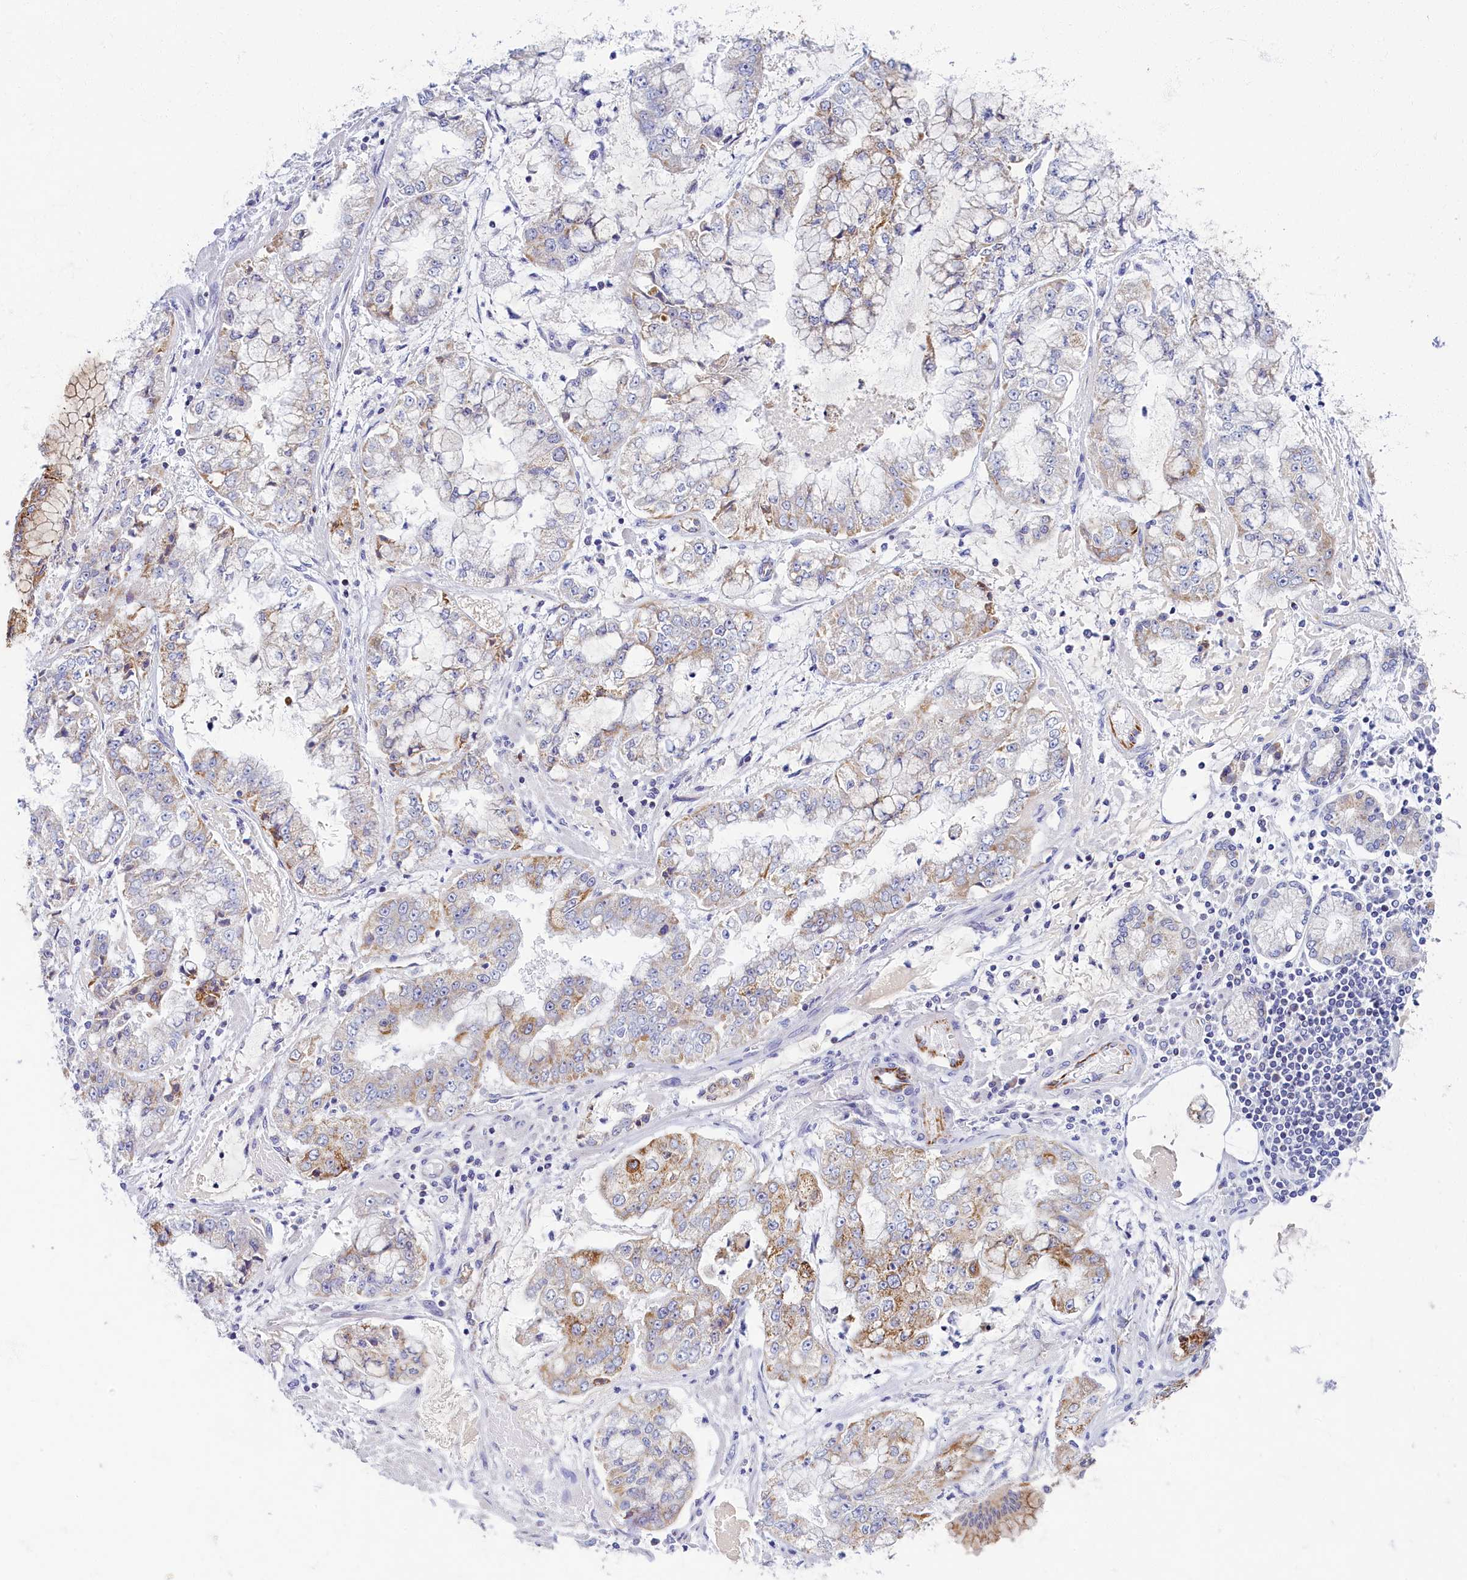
{"staining": {"intensity": "moderate", "quantity": "<25%", "location": "cytoplasmic/membranous"}, "tissue": "stomach cancer", "cell_type": "Tumor cells", "image_type": "cancer", "snomed": [{"axis": "morphology", "description": "Adenocarcinoma, NOS"}, {"axis": "topography", "description": "Stomach"}], "caption": "DAB immunohistochemical staining of stomach cancer (adenocarcinoma) demonstrates moderate cytoplasmic/membranous protein positivity in about <25% of tumor cells.", "gene": "OCIAD2", "patient": {"sex": "male", "age": 76}}